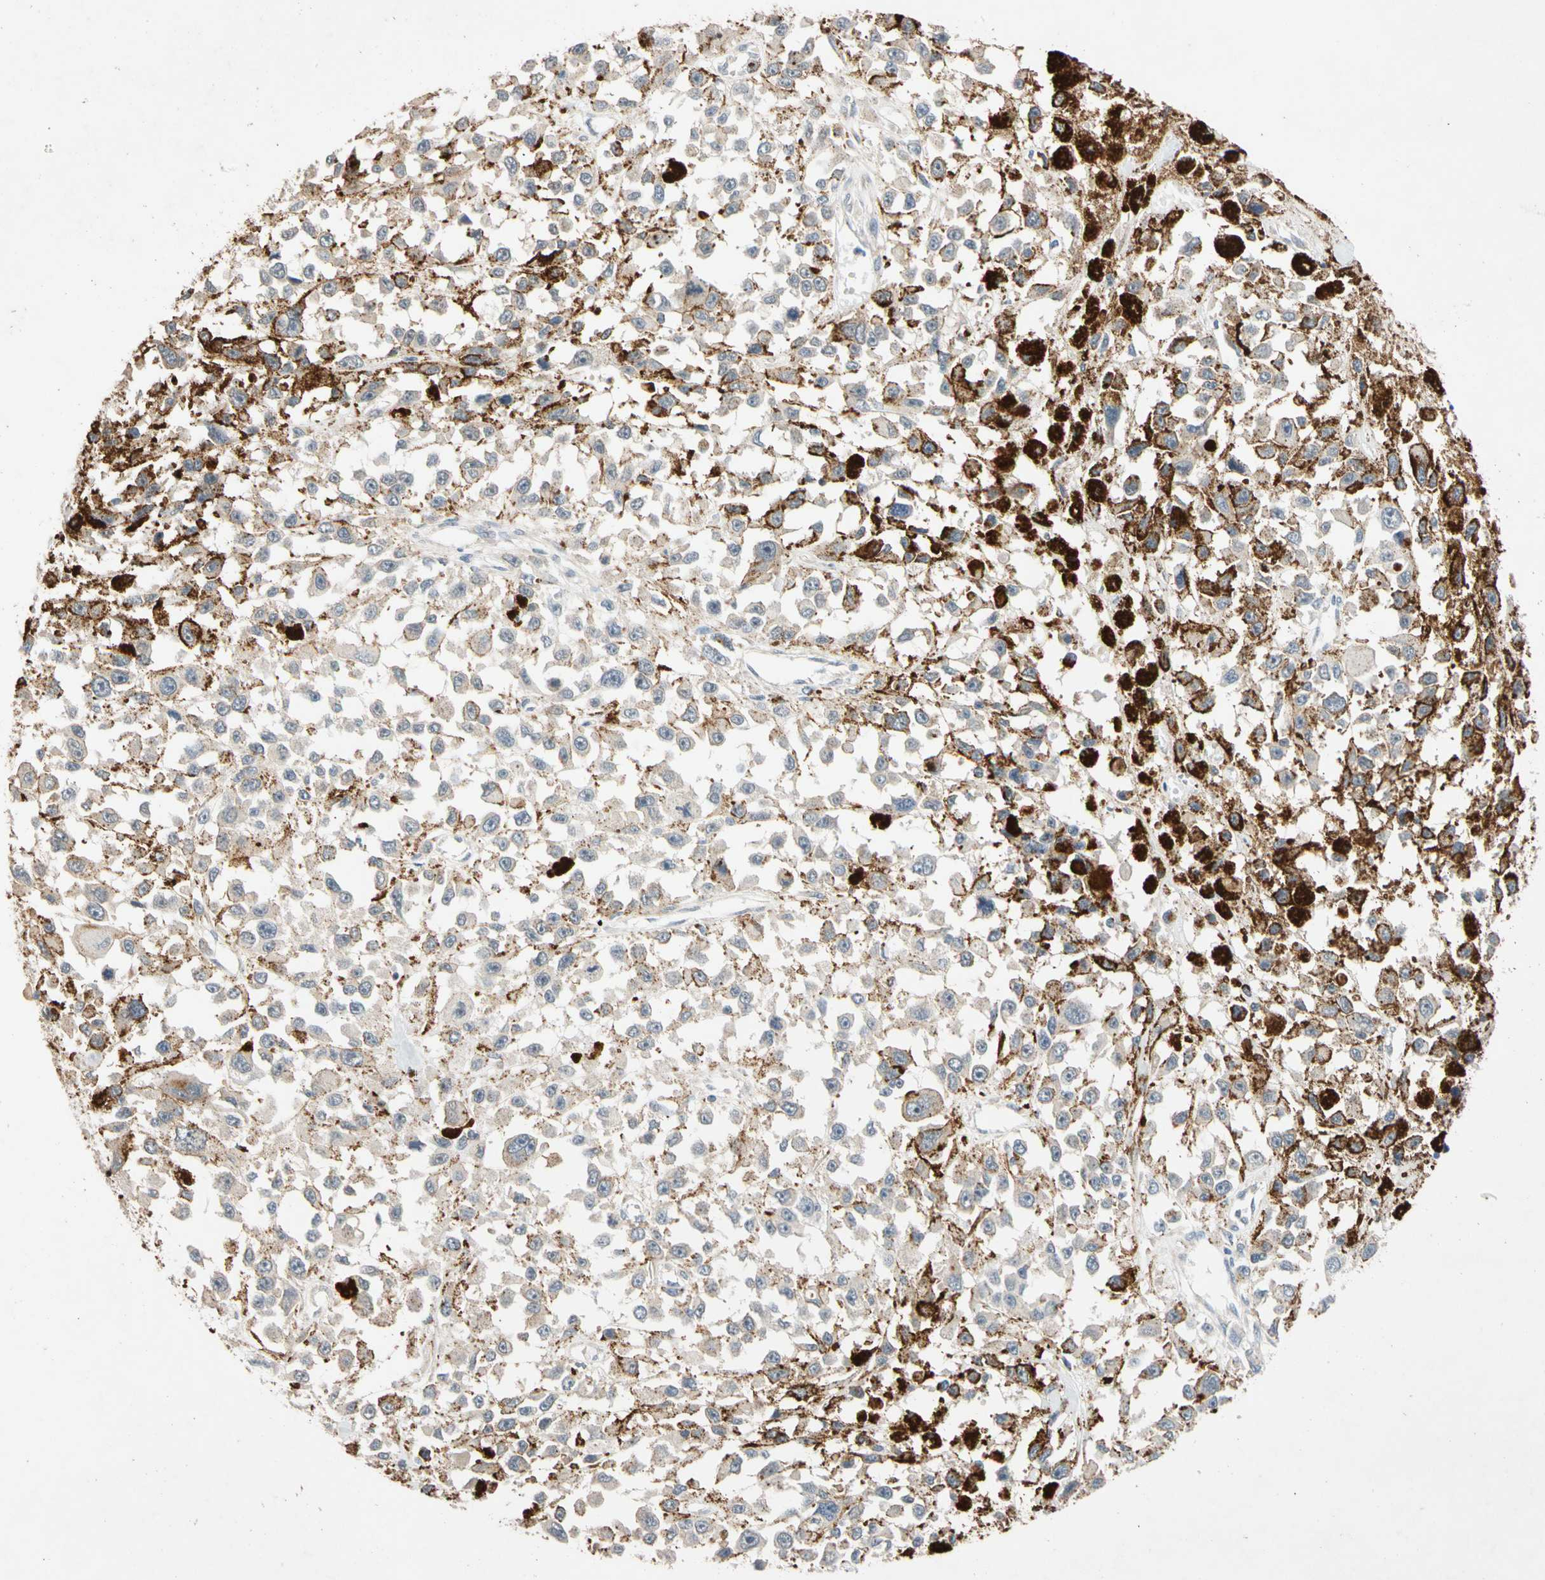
{"staining": {"intensity": "negative", "quantity": "none", "location": "none"}, "tissue": "melanoma", "cell_type": "Tumor cells", "image_type": "cancer", "snomed": [{"axis": "morphology", "description": "Malignant melanoma, Metastatic site"}, {"axis": "topography", "description": "Lymph node"}], "caption": "Tumor cells are negative for brown protein staining in melanoma.", "gene": "CNST", "patient": {"sex": "male", "age": 59}}